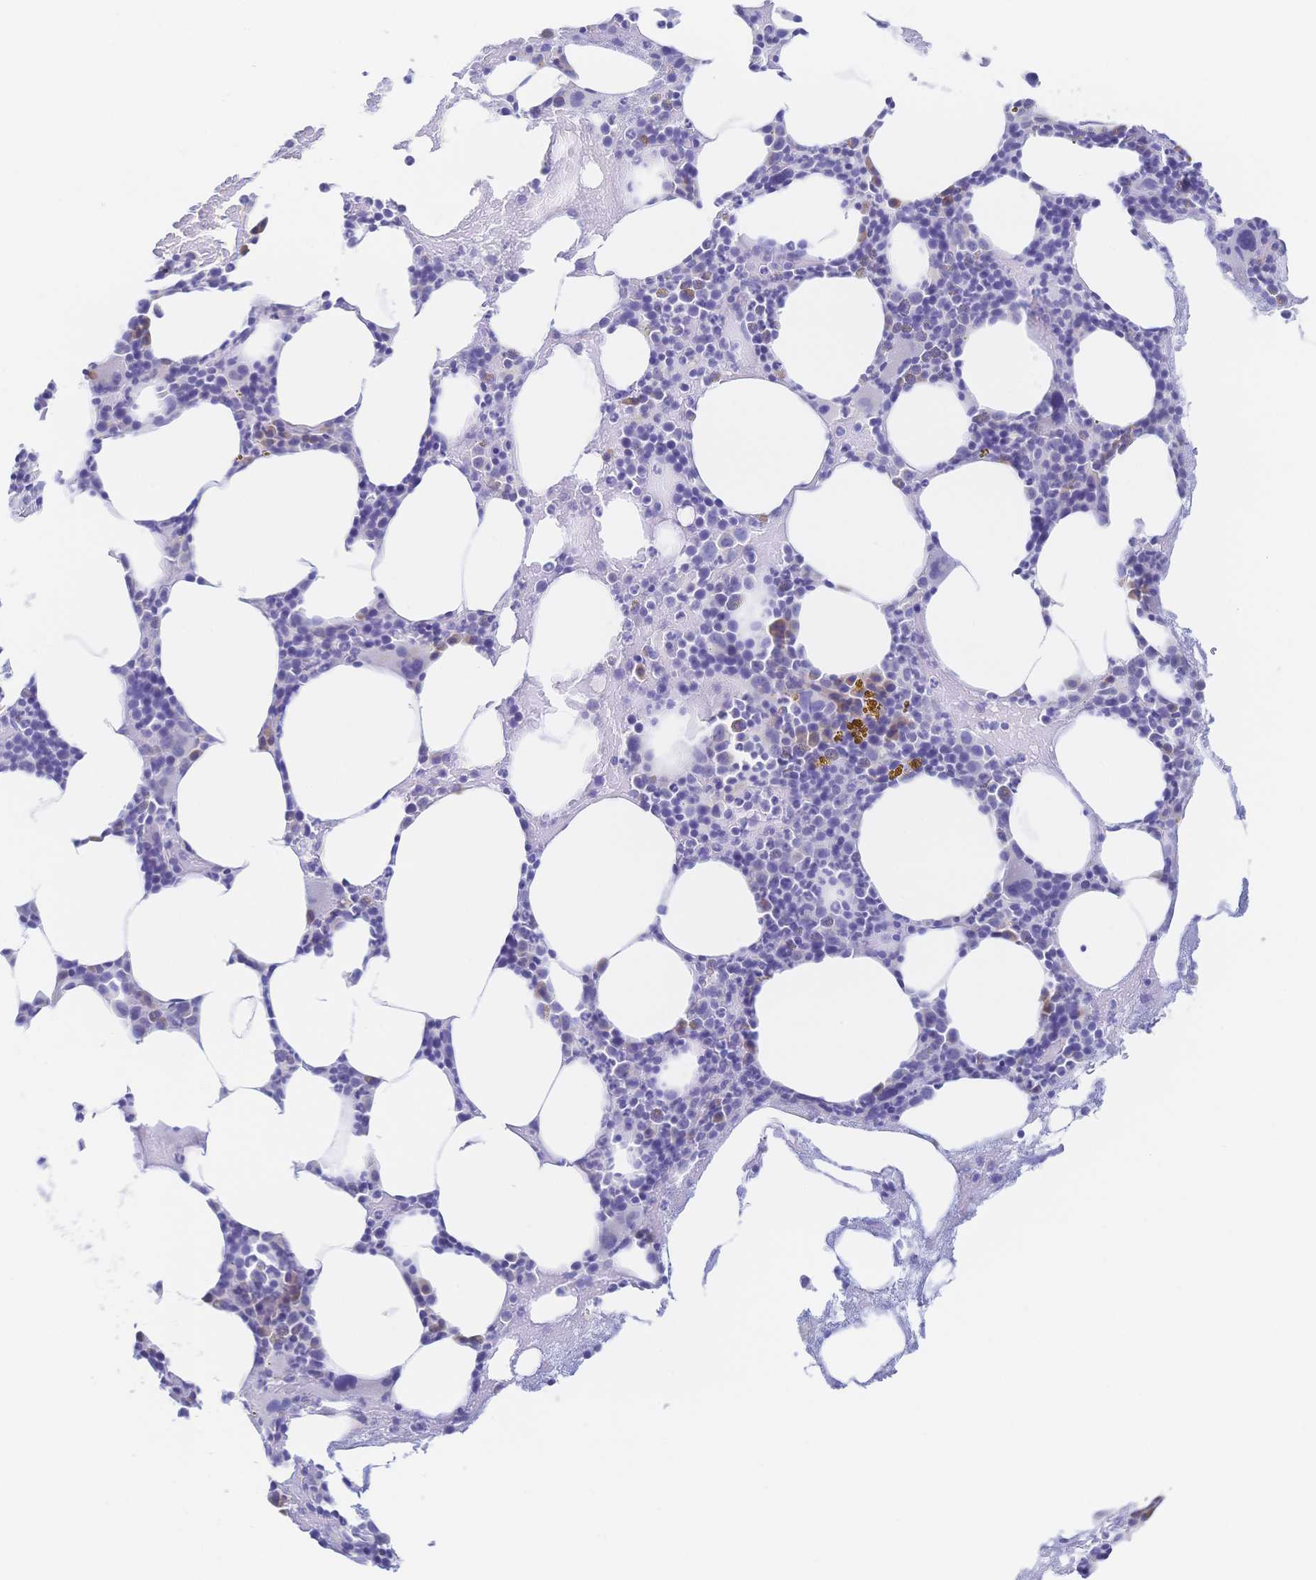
{"staining": {"intensity": "negative", "quantity": "none", "location": "none"}, "tissue": "bone marrow", "cell_type": "Hematopoietic cells", "image_type": "normal", "snomed": [{"axis": "morphology", "description": "Normal tissue, NOS"}, {"axis": "topography", "description": "Bone marrow"}], "caption": "Immunohistochemical staining of unremarkable bone marrow displays no significant staining in hematopoietic cells.", "gene": "SIAH3", "patient": {"sex": "female", "age": 62}}